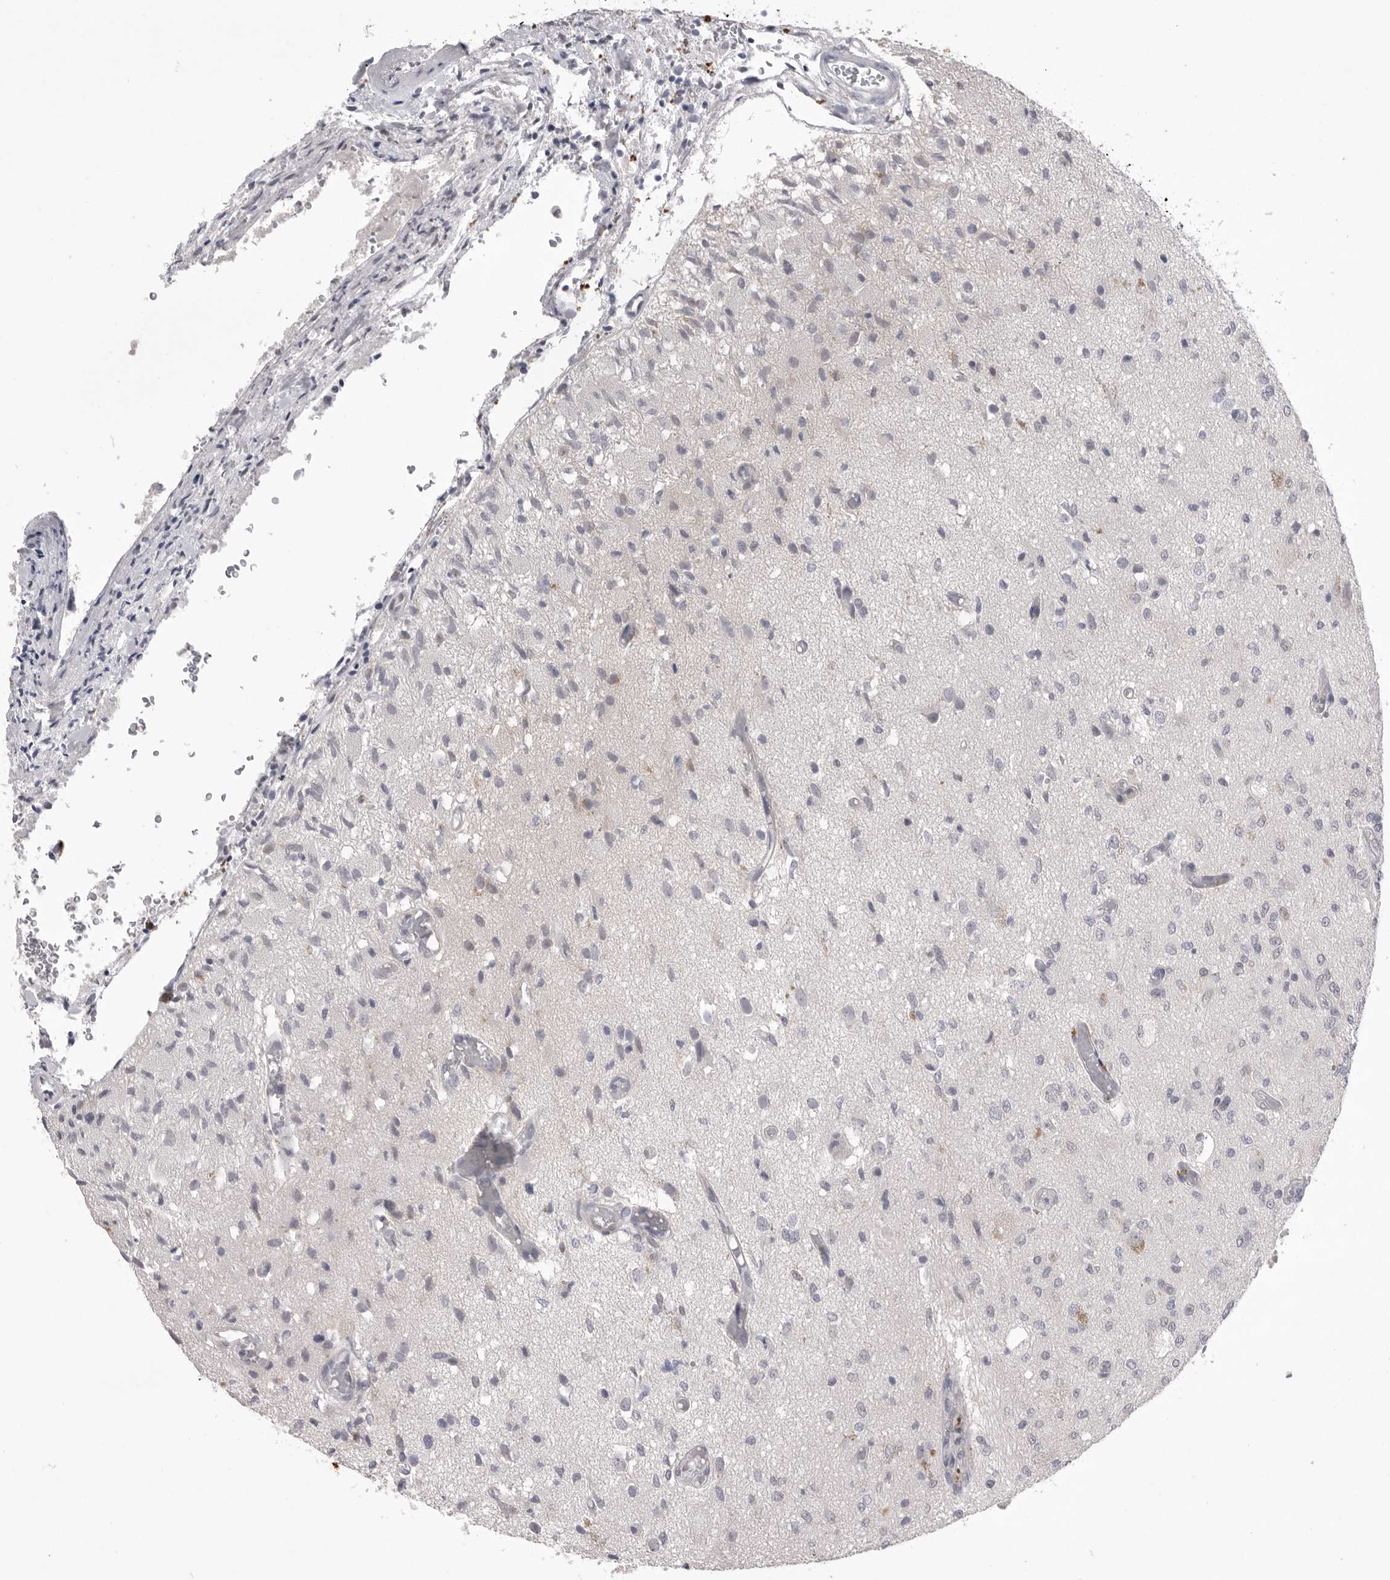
{"staining": {"intensity": "negative", "quantity": "none", "location": "none"}, "tissue": "glioma", "cell_type": "Tumor cells", "image_type": "cancer", "snomed": [{"axis": "morphology", "description": "Normal tissue, NOS"}, {"axis": "morphology", "description": "Glioma, malignant, High grade"}, {"axis": "topography", "description": "Cerebral cortex"}], "caption": "Tumor cells are negative for protein expression in human glioma.", "gene": "ZBTB7B", "patient": {"sex": "male", "age": 77}}